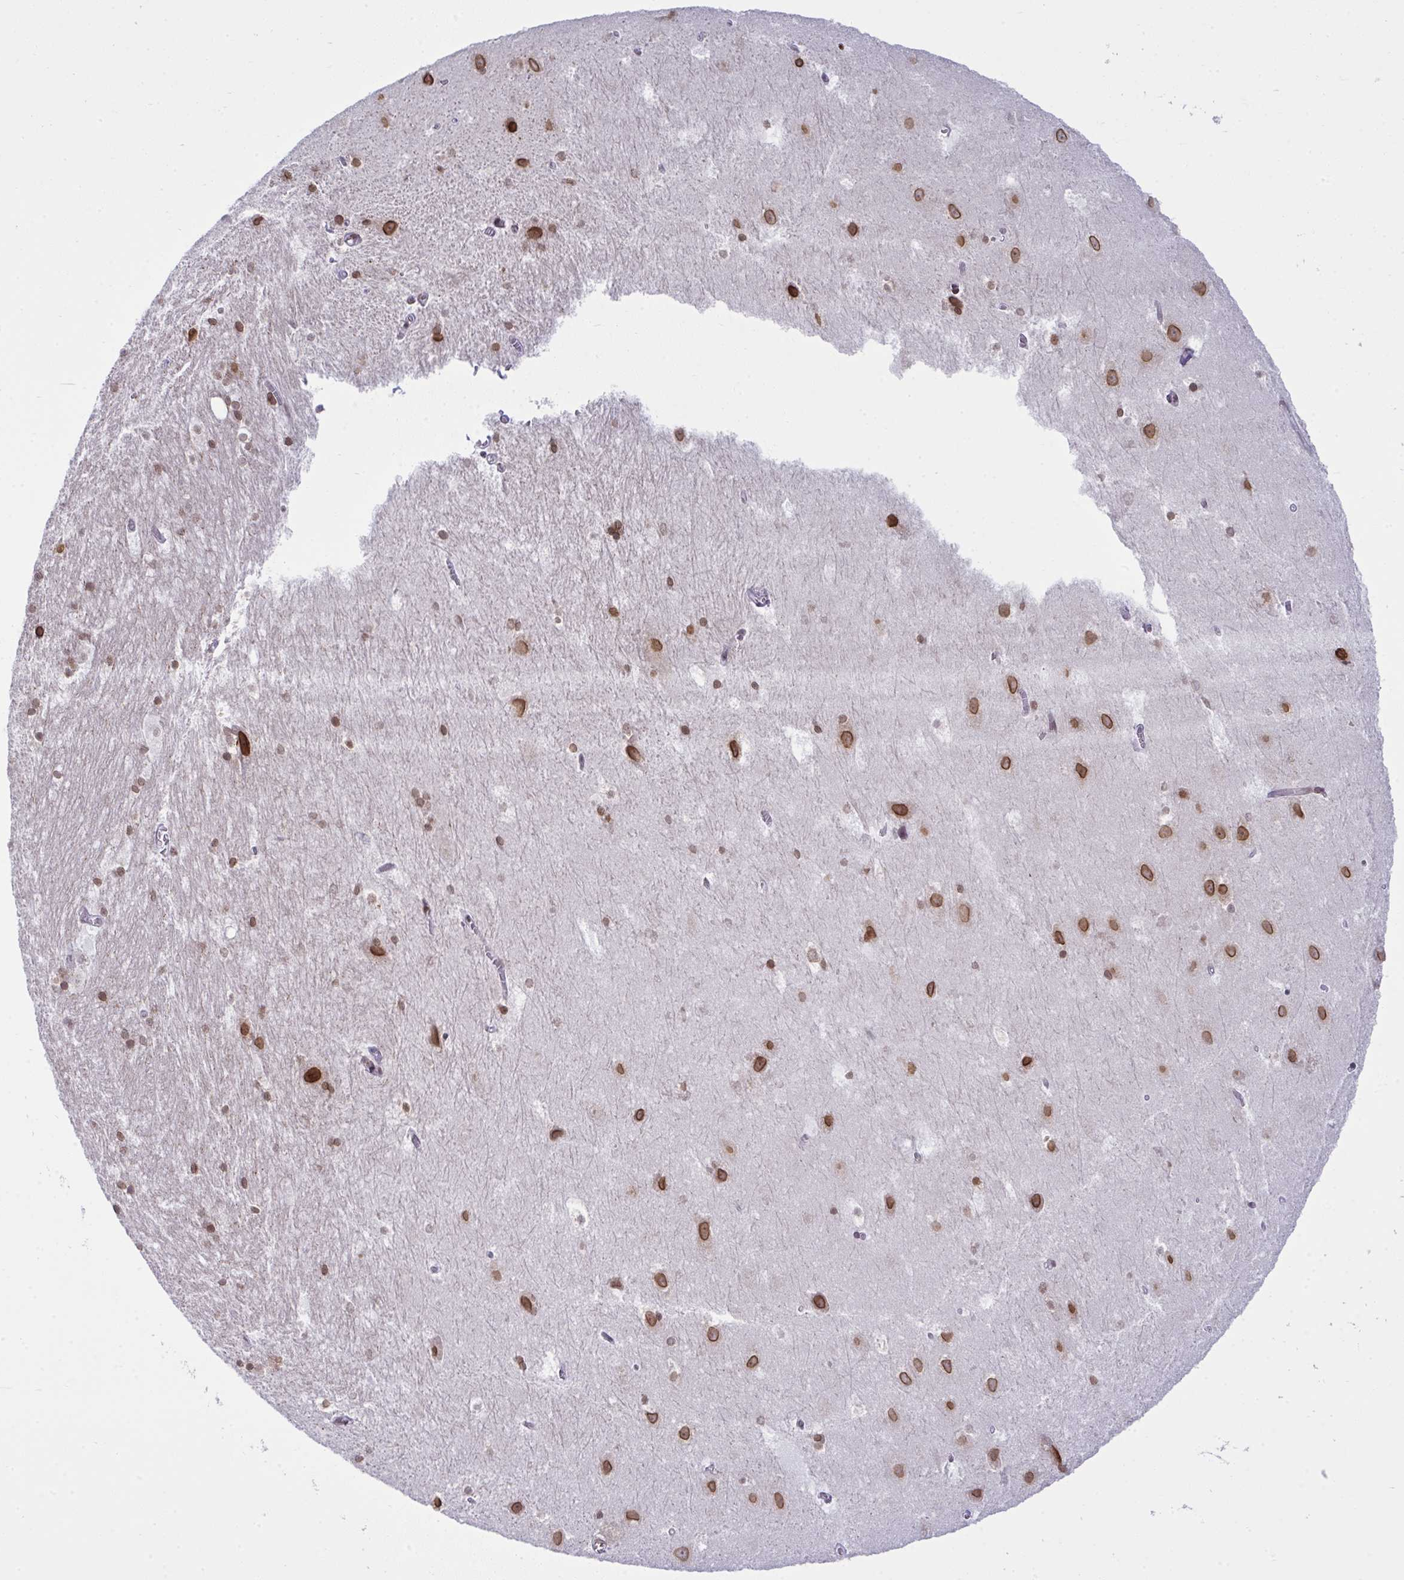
{"staining": {"intensity": "moderate", "quantity": ">75%", "location": "cytoplasmic/membranous,nuclear"}, "tissue": "hippocampus", "cell_type": "Glial cells", "image_type": "normal", "snomed": [{"axis": "morphology", "description": "Normal tissue, NOS"}, {"axis": "topography", "description": "Hippocampus"}], "caption": "An immunohistochemistry micrograph of unremarkable tissue is shown. Protein staining in brown highlights moderate cytoplasmic/membranous,nuclear positivity in hippocampus within glial cells.", "gene": "RANBP2", "patient": {"sex": "female", "age": 52}}